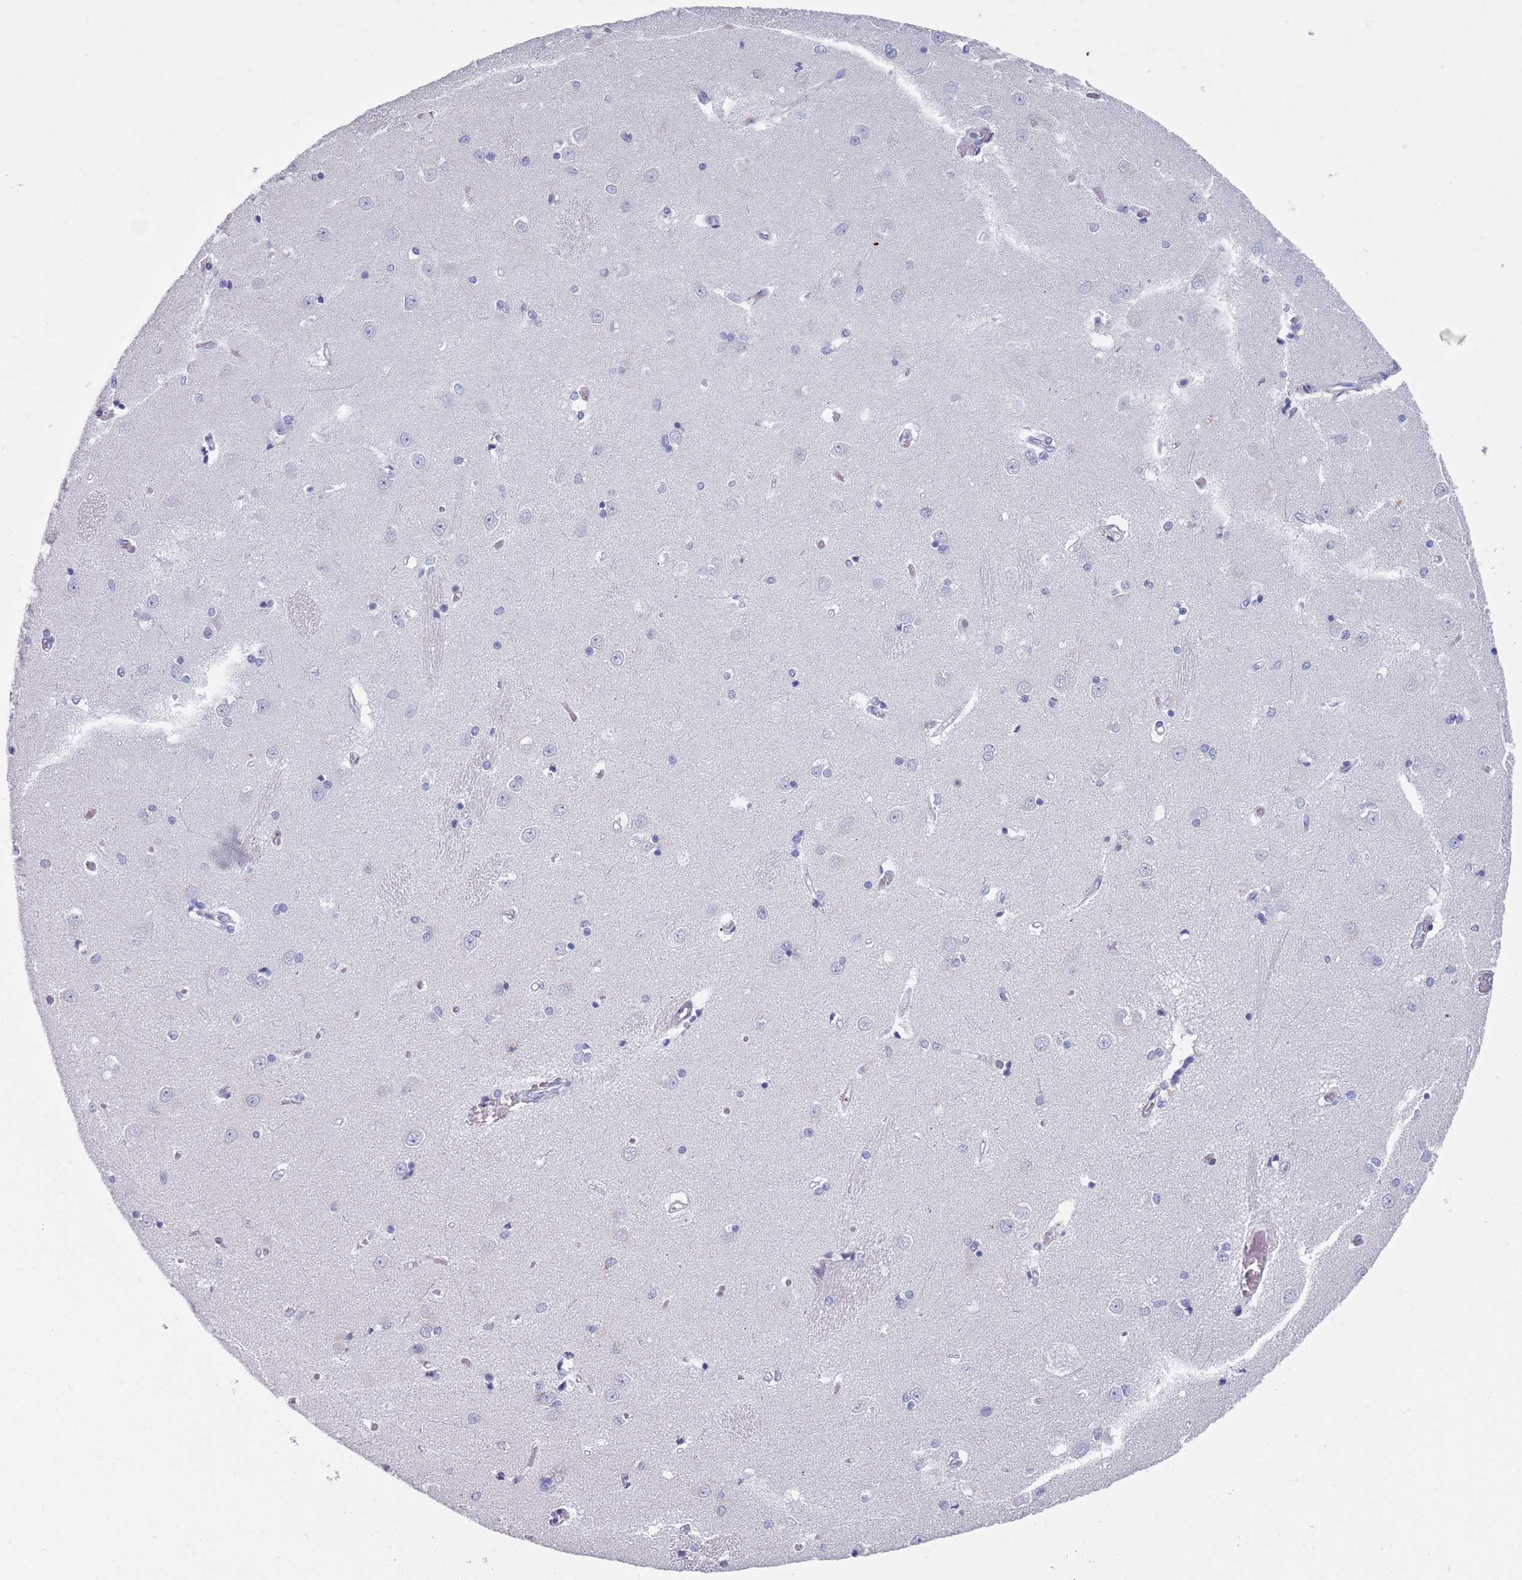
{"staining": {"intensity": "negative", "quantity": "none", "location": "none"}, "tissue": "caudate", "cell_type": "Glial cells", "image_type": "normal", "snomed": [{"axis": "morphology", "description": "Normal tissue, NOS"}, {"axis": "topography", "description": "Lateral ventricle wall"}], "caption": "Immunohistochemistry (IHC) image of normal caudate: human caudate stained with DAB demonstrates no significant protein expression in glial cells.", "gene": "PLOD1", "patient": {"sex": "male", "age": 37}}